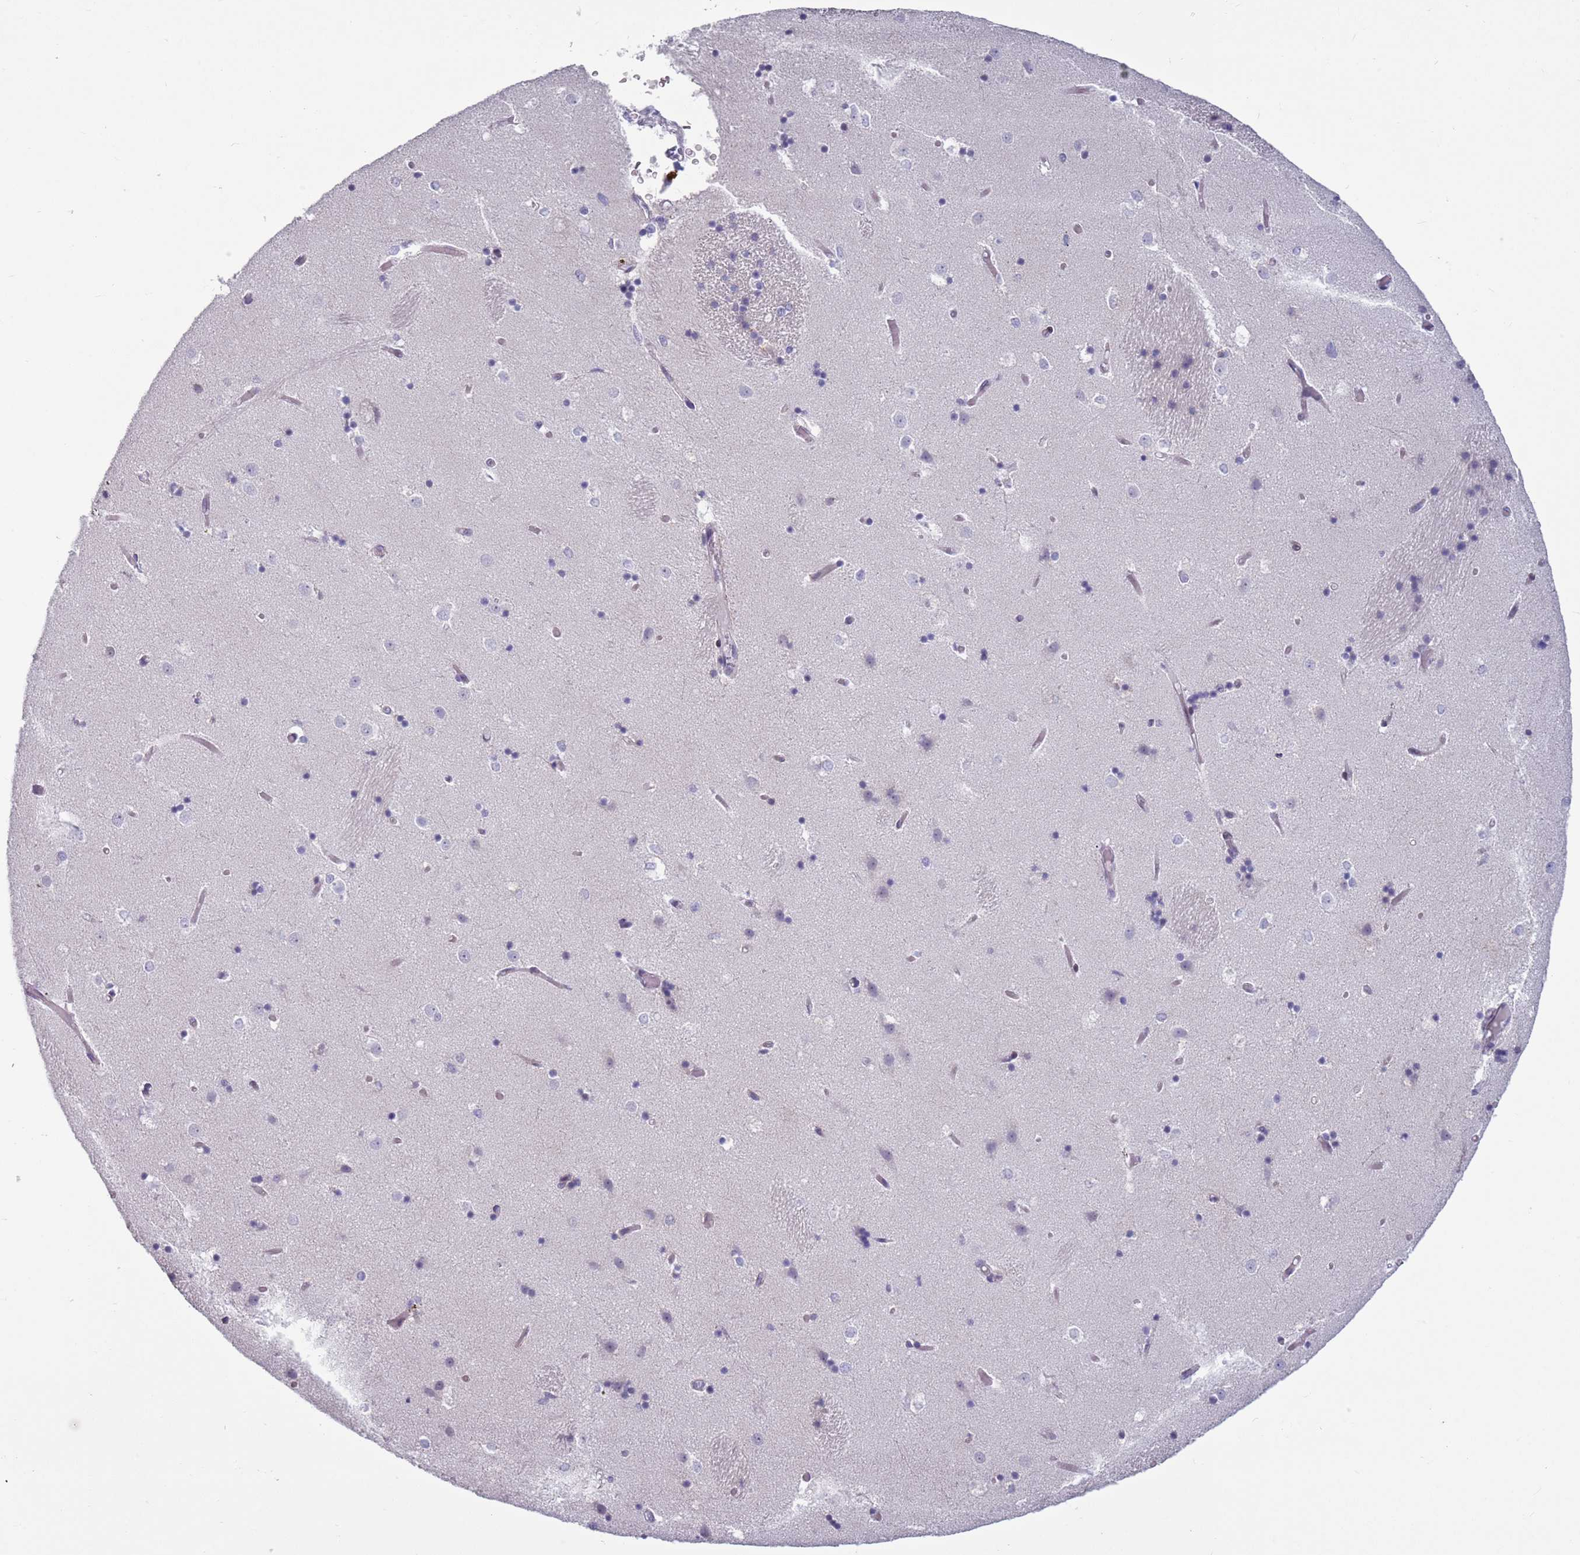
{"staining": {"intensity": "negative", "quantity": "none", "location": "none"}, "tissue": "caudate", "cell_type": "Glial cells", "image_type": "normal", "snomed": [{"axis": "morphology", "description": "Normal tissue, NOS"}, {"axis": "topography", "description": "Lateral ventricle wall"}], "caption": "Caudate was stained to show a protein in brown. There is no significant positivity in glial cells. Nuclei are stained in blue.", "gene": "ZKSCAN2", "patient": {"sex": "female", "age": 52}}